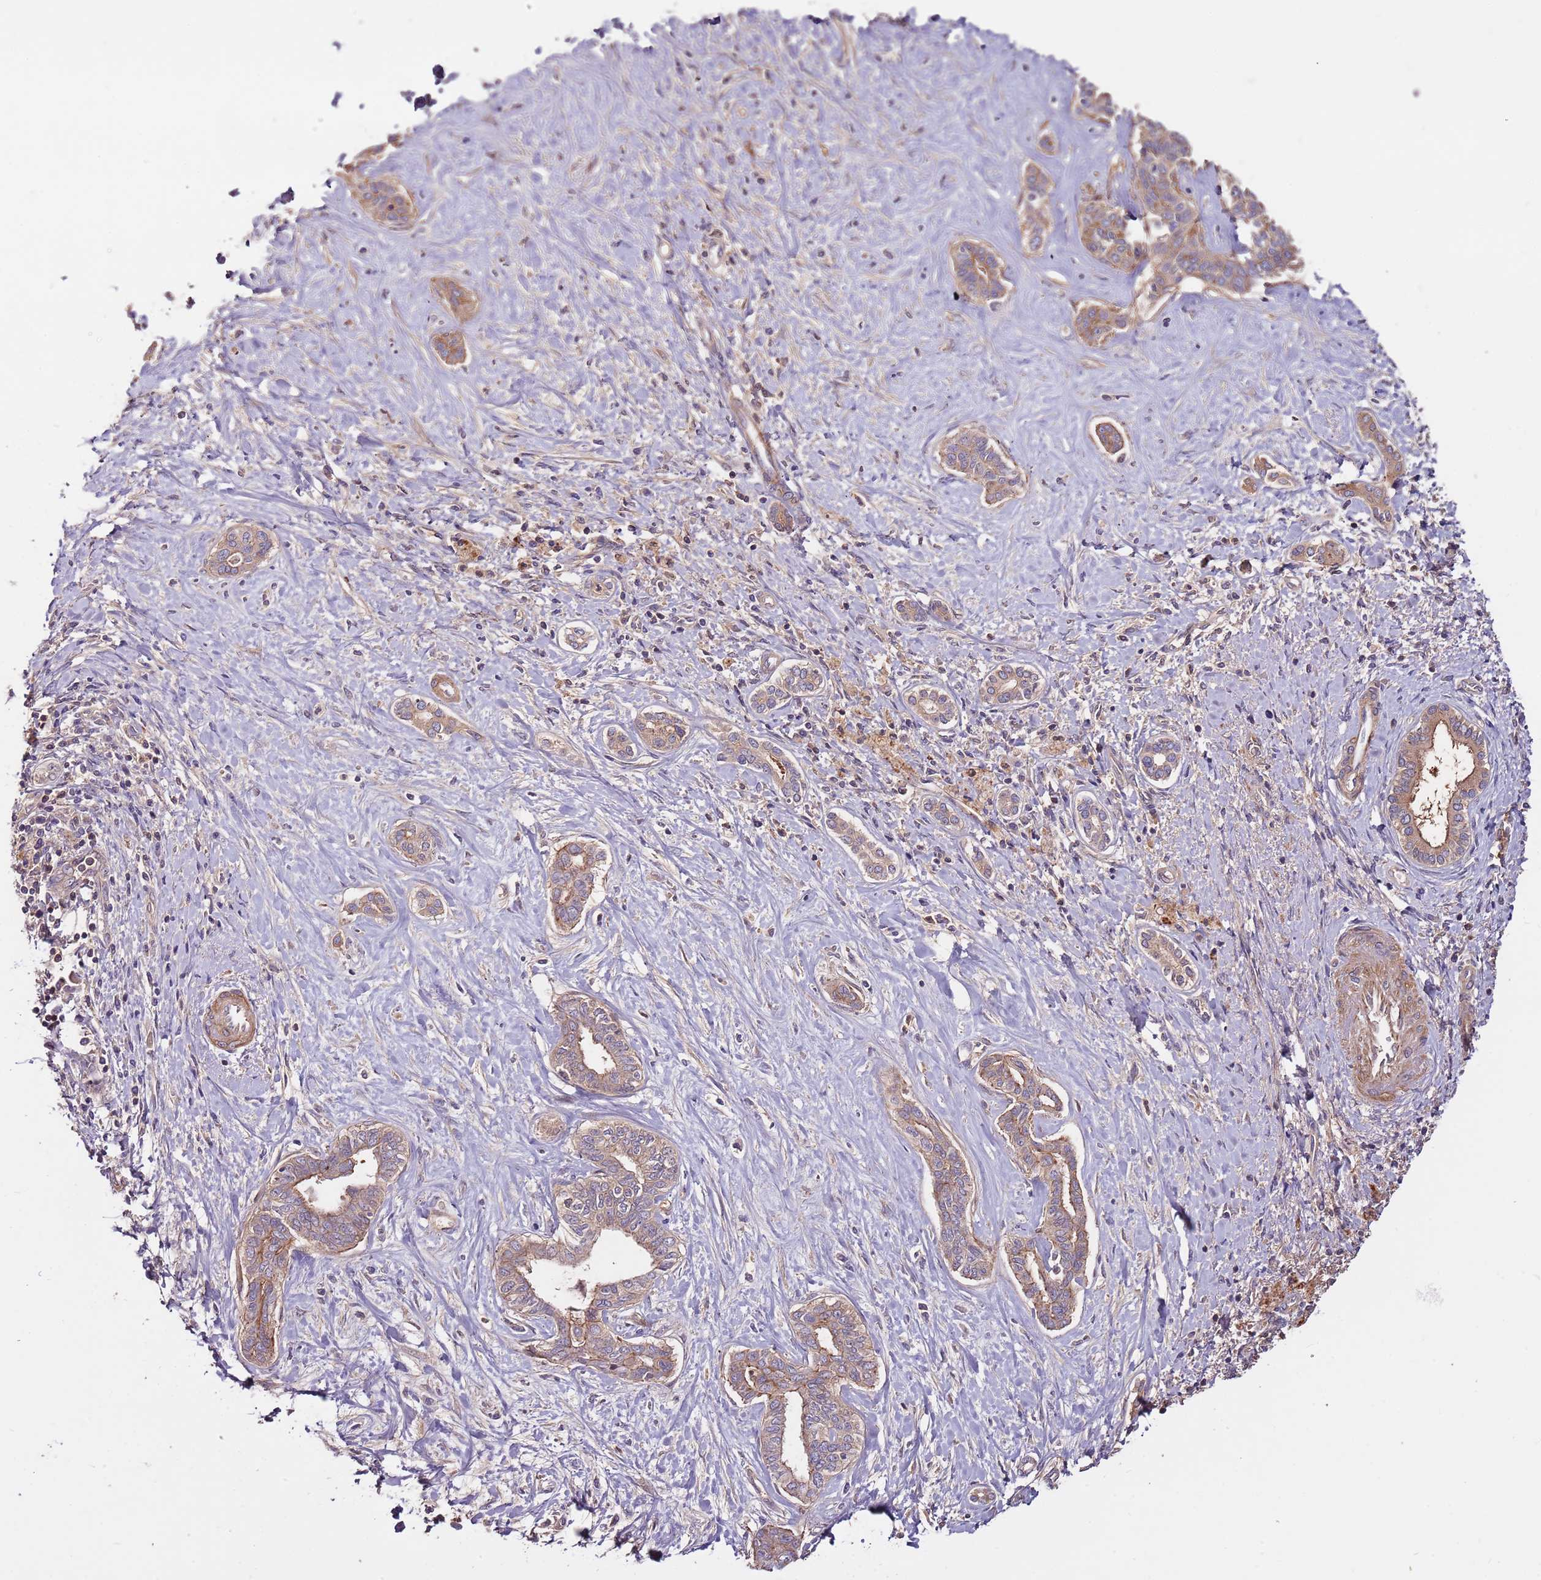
{"staining": {"intensity": "moderate", "quantity": "25%-75%", "location": "cytoplasmic/membranous"}, "tissue": "liver cancer", "cell_type": "Tumor cells", "image_type": "cancer", "snomed": [{"axis": "morphology", "description": "Cholangiocarcinoma"}, {"axis": "topography", "description": "Liver"}], "caption": "Liver cholangiocarcinoma stained with DAB IHC displays medium levels of moderate cytoplasmic/membranous staining in about 25%-75% of tumor cells.", "gene": "DENR", "patient": {"sex": "female", "age": 77}}